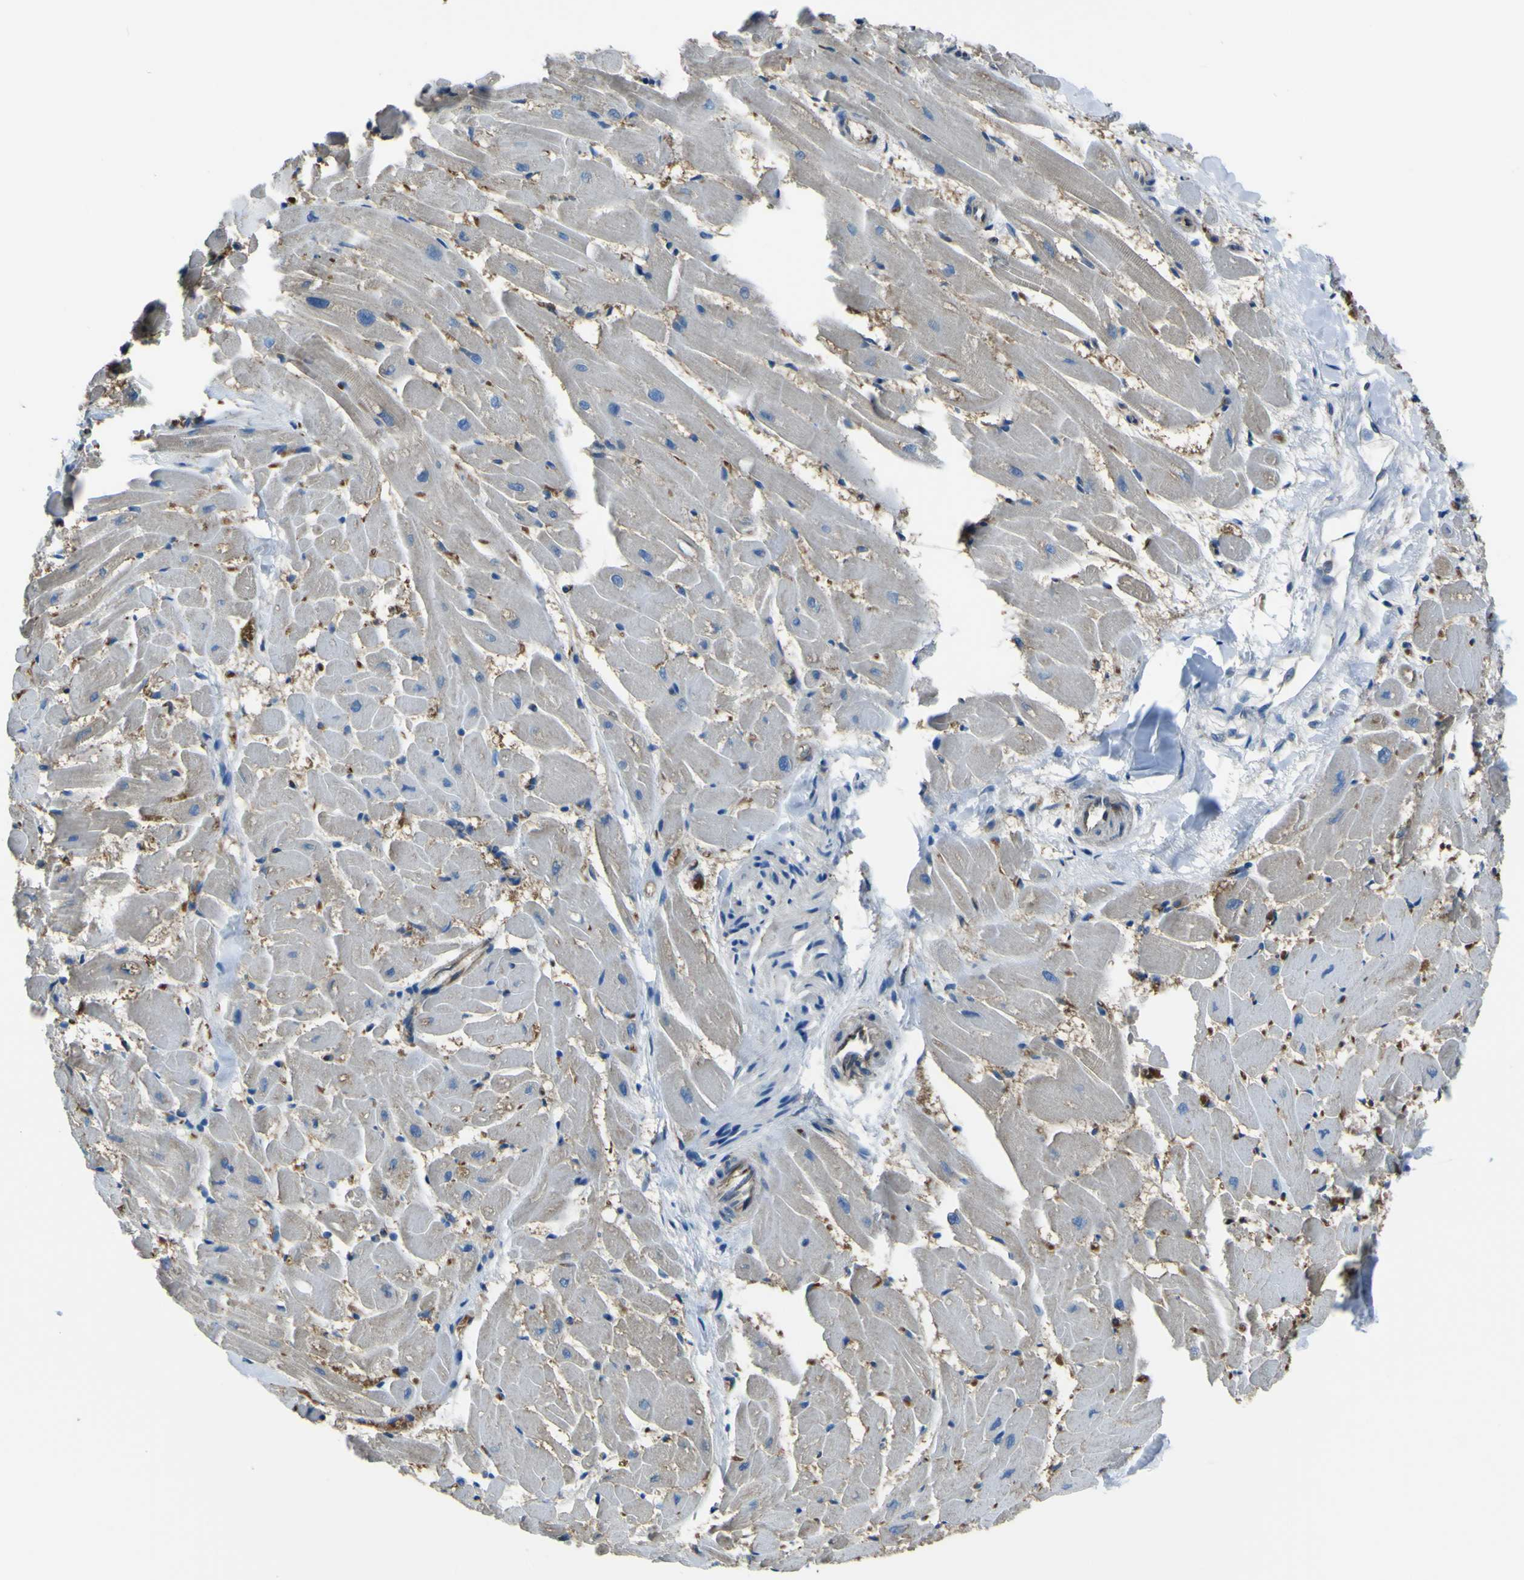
{"staining": {"intensity": "negative", "quantity": "none", "location": "none"}, "tissue": "heart muscle", "cell_type": "Cardiomyocytes", "image_type": "normal", "snomed": [{"axis": "morphology", "description": "Normal tissue, NOS"}, {"axis": "topography", "description": "Heart"}], "caption": "A photomicrograph of human heart muscle is negative for staining in cardiomyocytes.", "gene": "STIM1", "patient": {"sex": "female", "age": 19}}